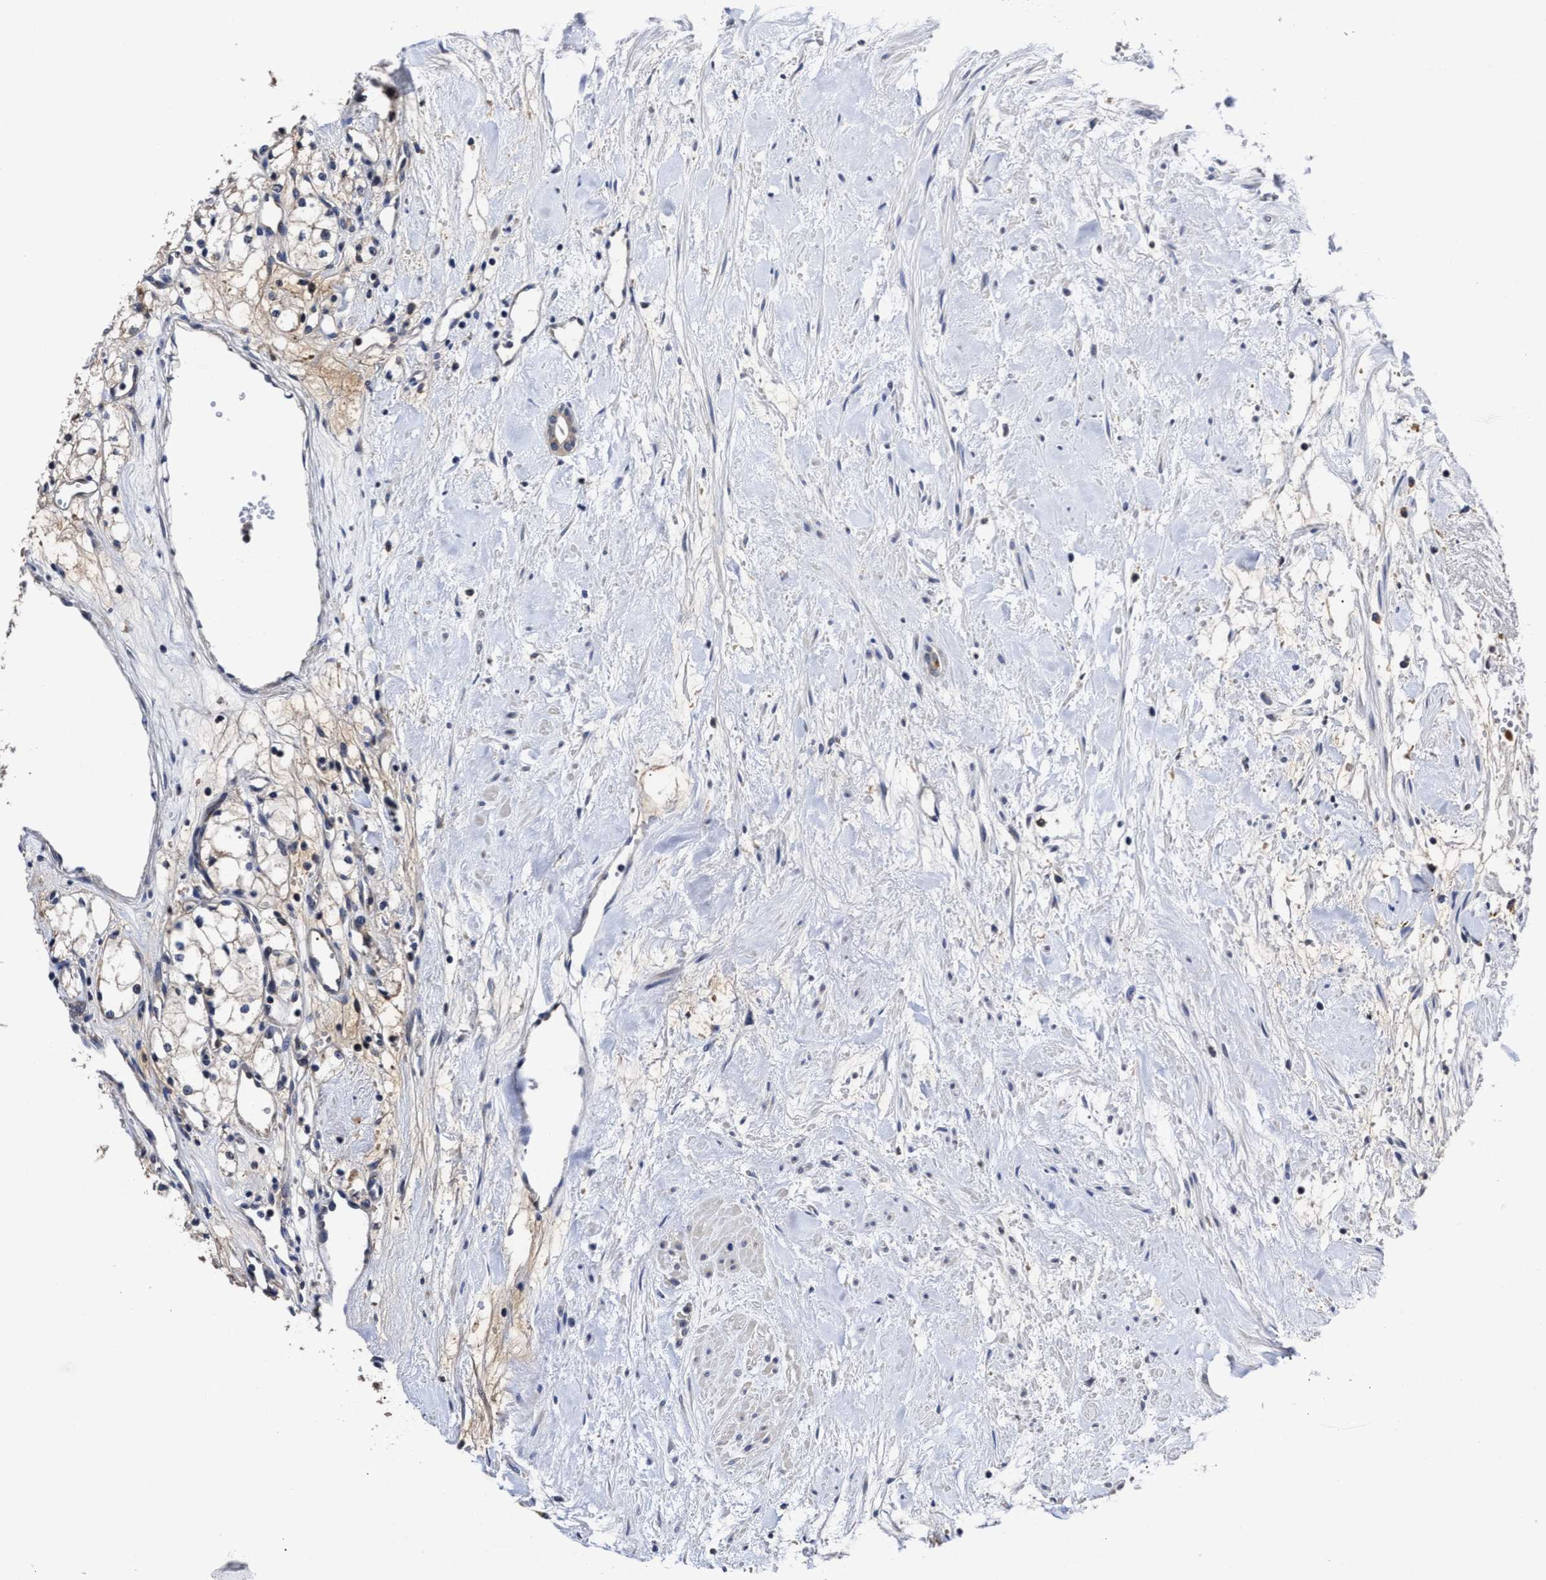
{"staining": {"intensity": "weak", "quantity": "<25%", "location": "cytoplasmic/membranous"}, "tissue": "renal cancer", "cell_type": "Tumor cells", "image_type": "cancer", "snomed": [{"axis": "morphology", "description": "Adenocarcinoma, NOS"}, {"axis": "topography", "description": "Kidney"}], "caption": "Tumor cells show no significant positivity in renal cancer (adenocarcinoma).", "gene": "SOCS5", "patient": {"sex": "male", "age": 59}}